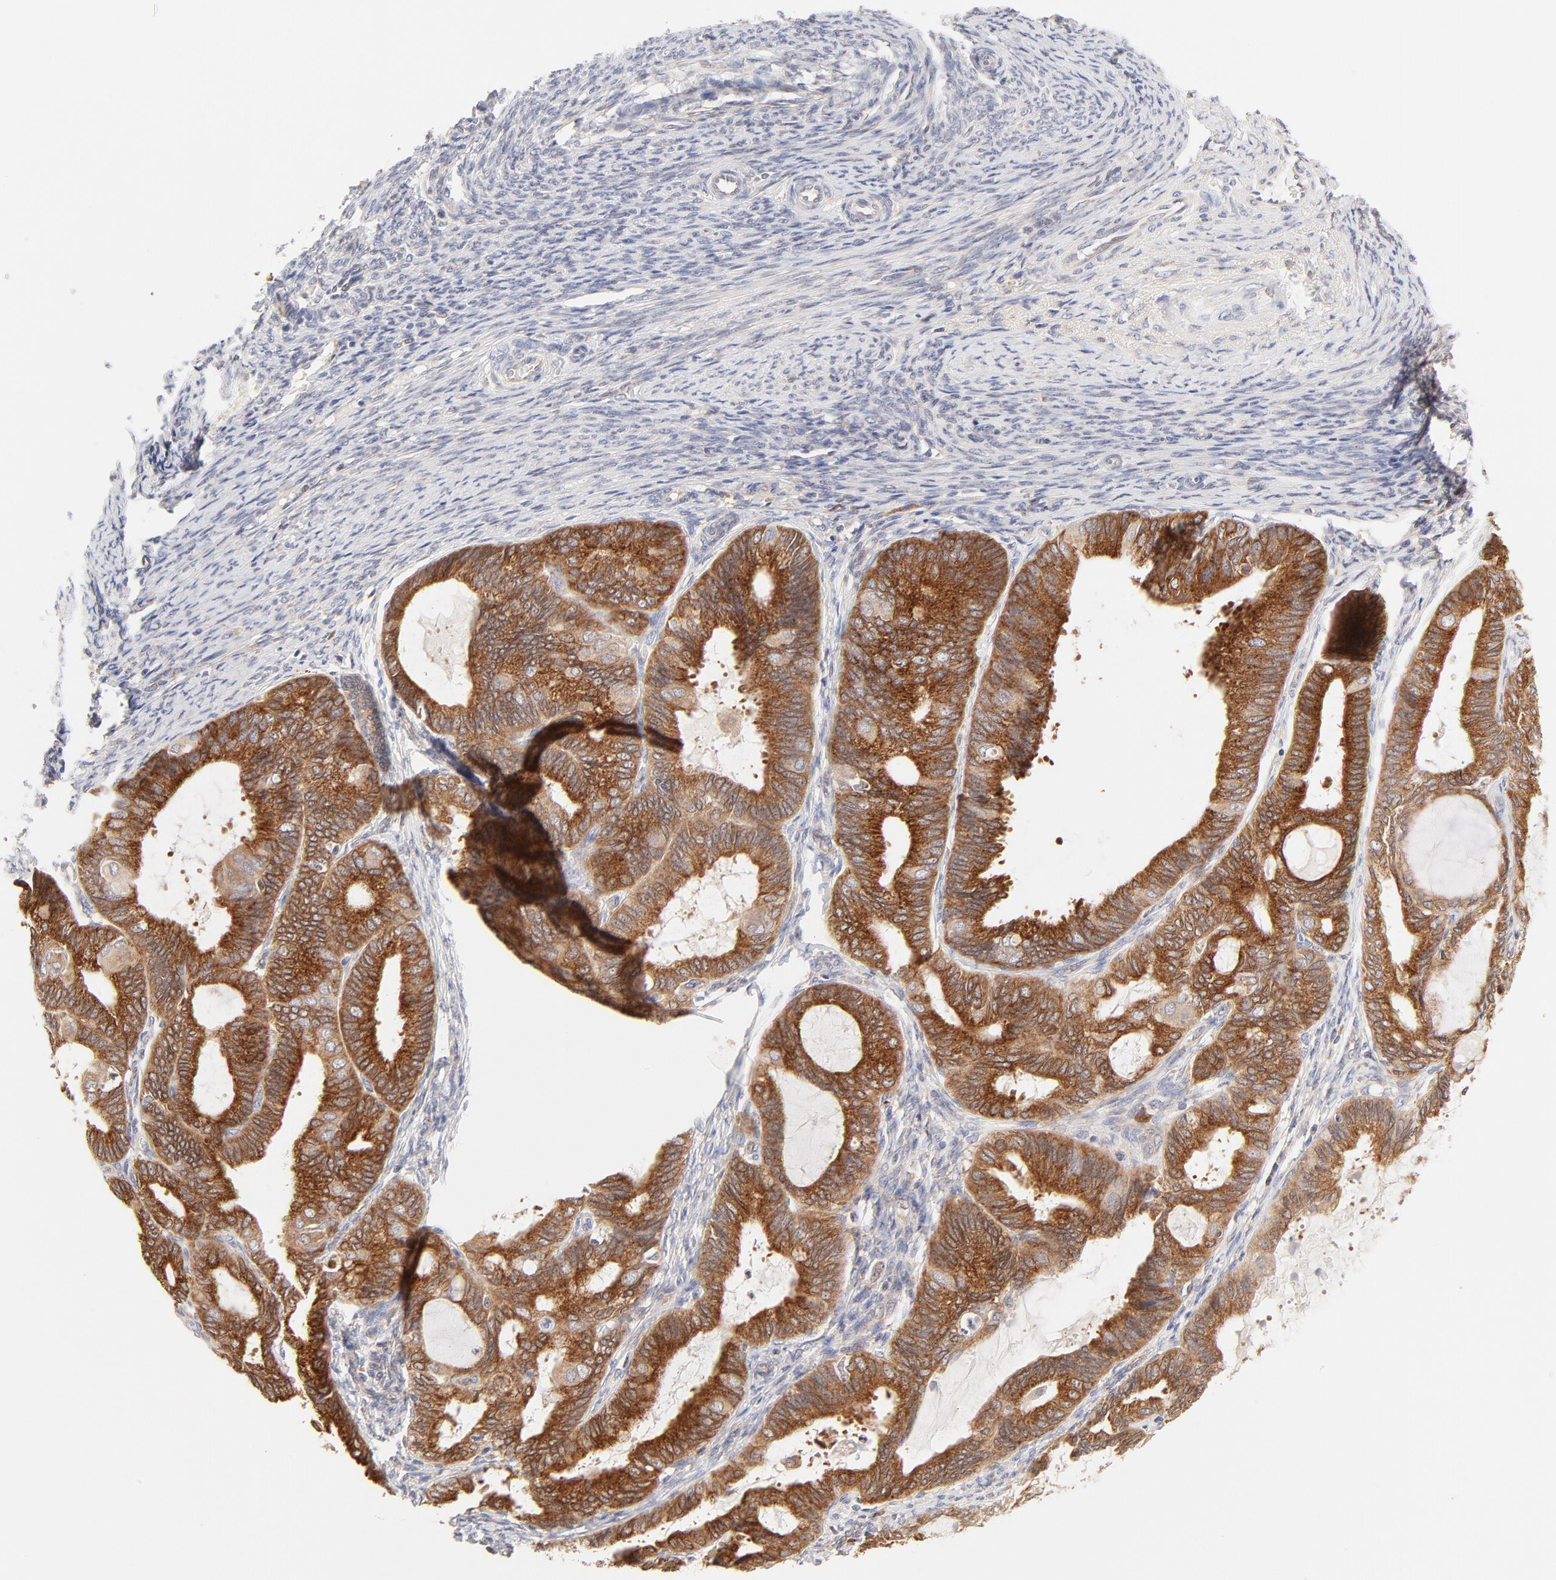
{"staining": {"intensity": "strong", "quantity": ">75%", "location": "cytoplasmic/membranous"}, "tissue": "endometrial cancer", "cell_type": "Tumor cells", "image_type": "cancer", "snomed": [{"axis": "morphology", "description": "Adenocarcinoma, NOS"}, {"axis": "topography", "description": "Endometrium"}], "caption": "Endometrial adenocarcinoma stained with DAB (3,3'-diaminobenzidine) immunohistochemistry exhibits high levels of strong cytoplasmic/membranous positivity in about >75% of tumor cells.", "gene": "RPS6KA1", "patient": {"sex": "female", "age": 63}}